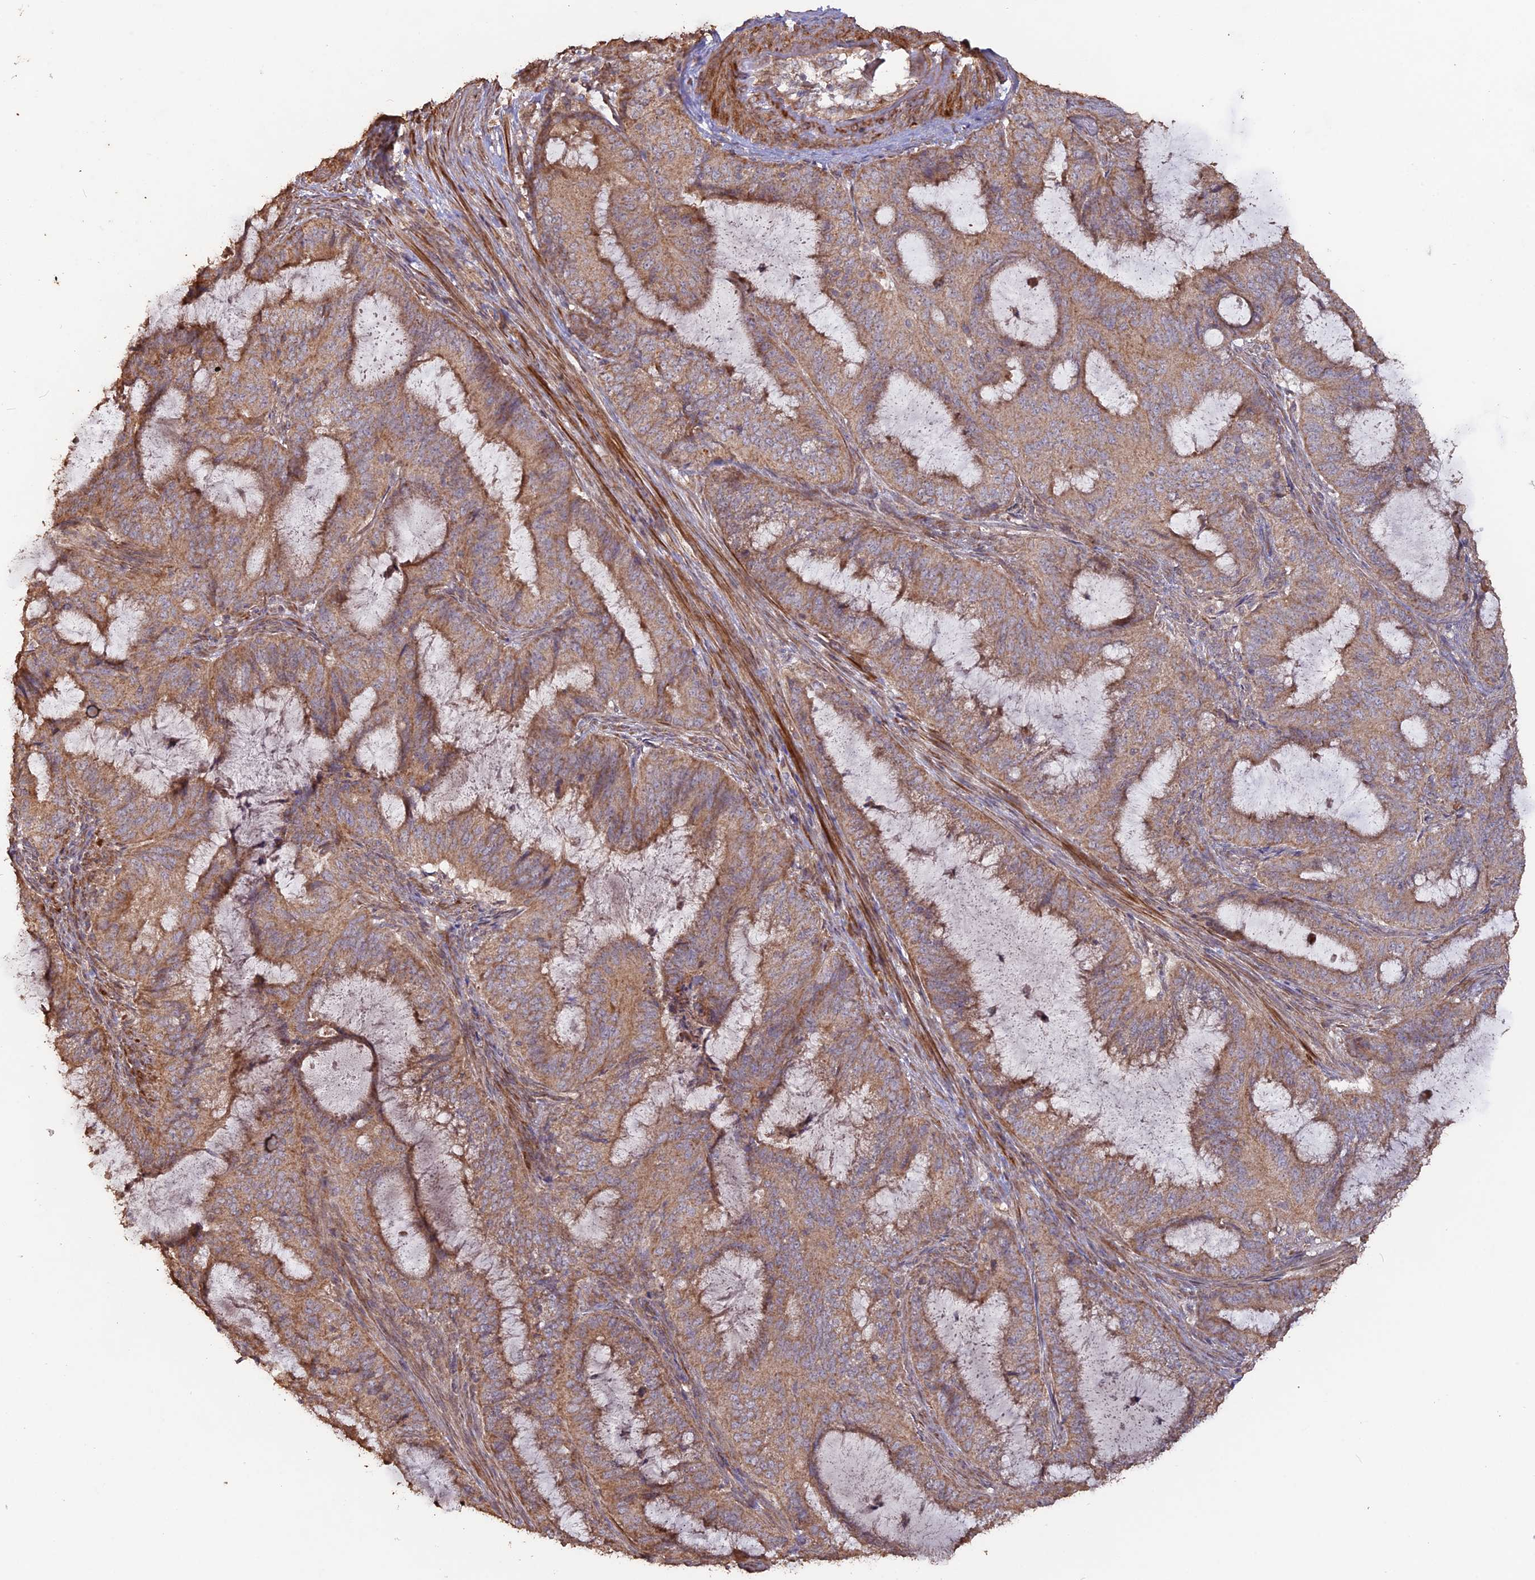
{"staining": {"intensity": "moderate", "quantity": ">75%", "location": "cytoplasmic/membranous"}, "tissue": "endometrial cancer", "cell_type": "Tumor cells", "image_type": "cancer", "snomed": [{"axis": "morphology", "description": "Adenocarcinoma, NOS"}, {"axis": "topography", "description": "Endometrium"}], "caption": "Endometrial cancer (adenocarcinoma) stained with a brown dye displays moderate cytoplasmic/membranous positive staining in approximately >75% of tumor cells.", "gene": "LAYN", "patient": {"sex": "female", "age": 51}}